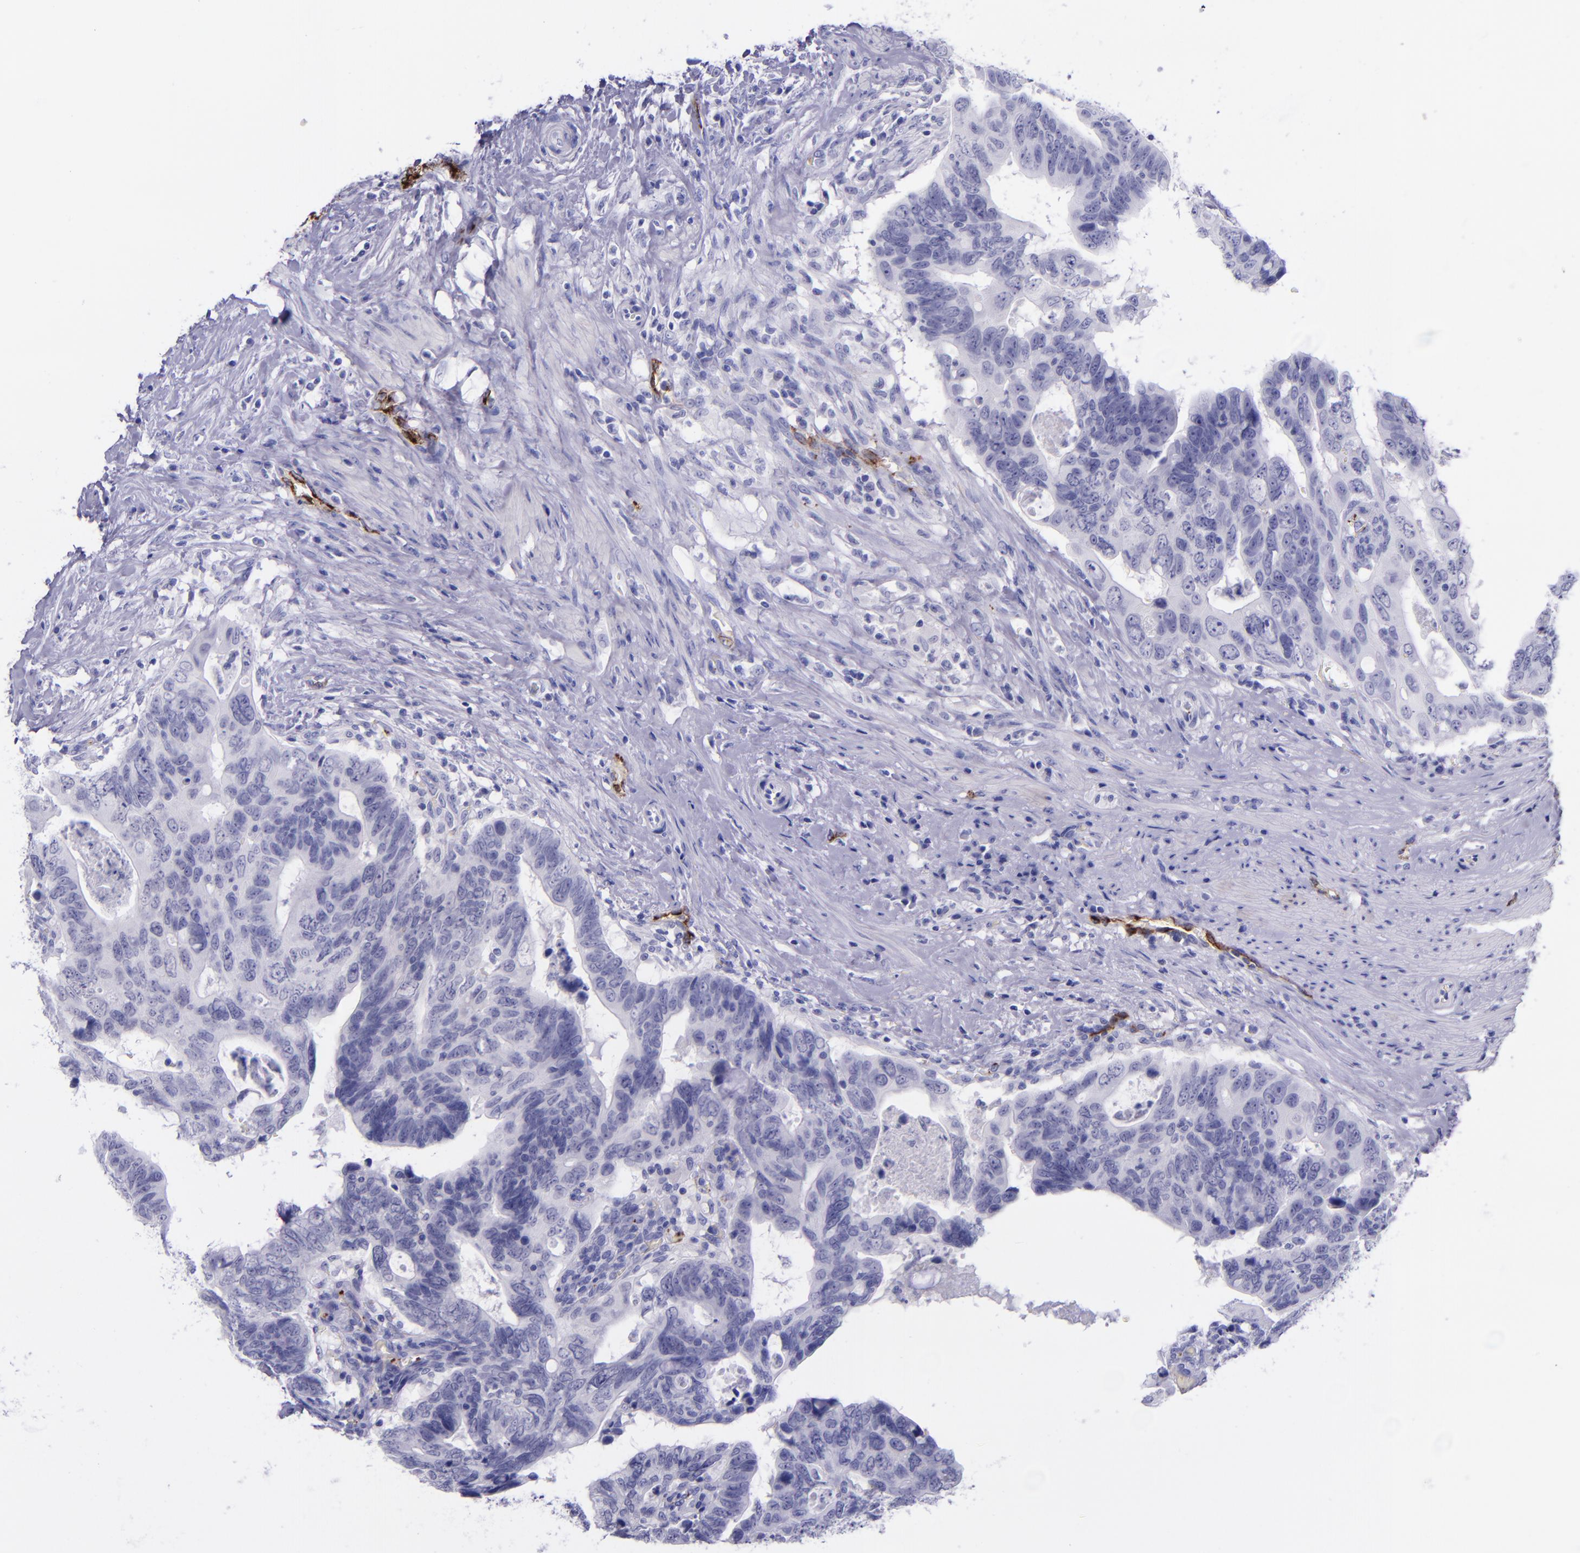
{"staining": {"intensity": "negative", "quantity": "none", "location": "none"}, "tissue": "colorectal cancer", "cell_type": "Tumor cells", "image_type": "cancer", "snomed": [{"axis": "morphology", "description": "Adenocarcinoma, NOS"}, {"axis": "topography", "description": "Rectum"}], "caption": "The photomicrograph shows no staining of tumor cells in colorectal adenocarcinoma.", "gene": "SELE", "patient": {"sex": "male", "age": 53}}